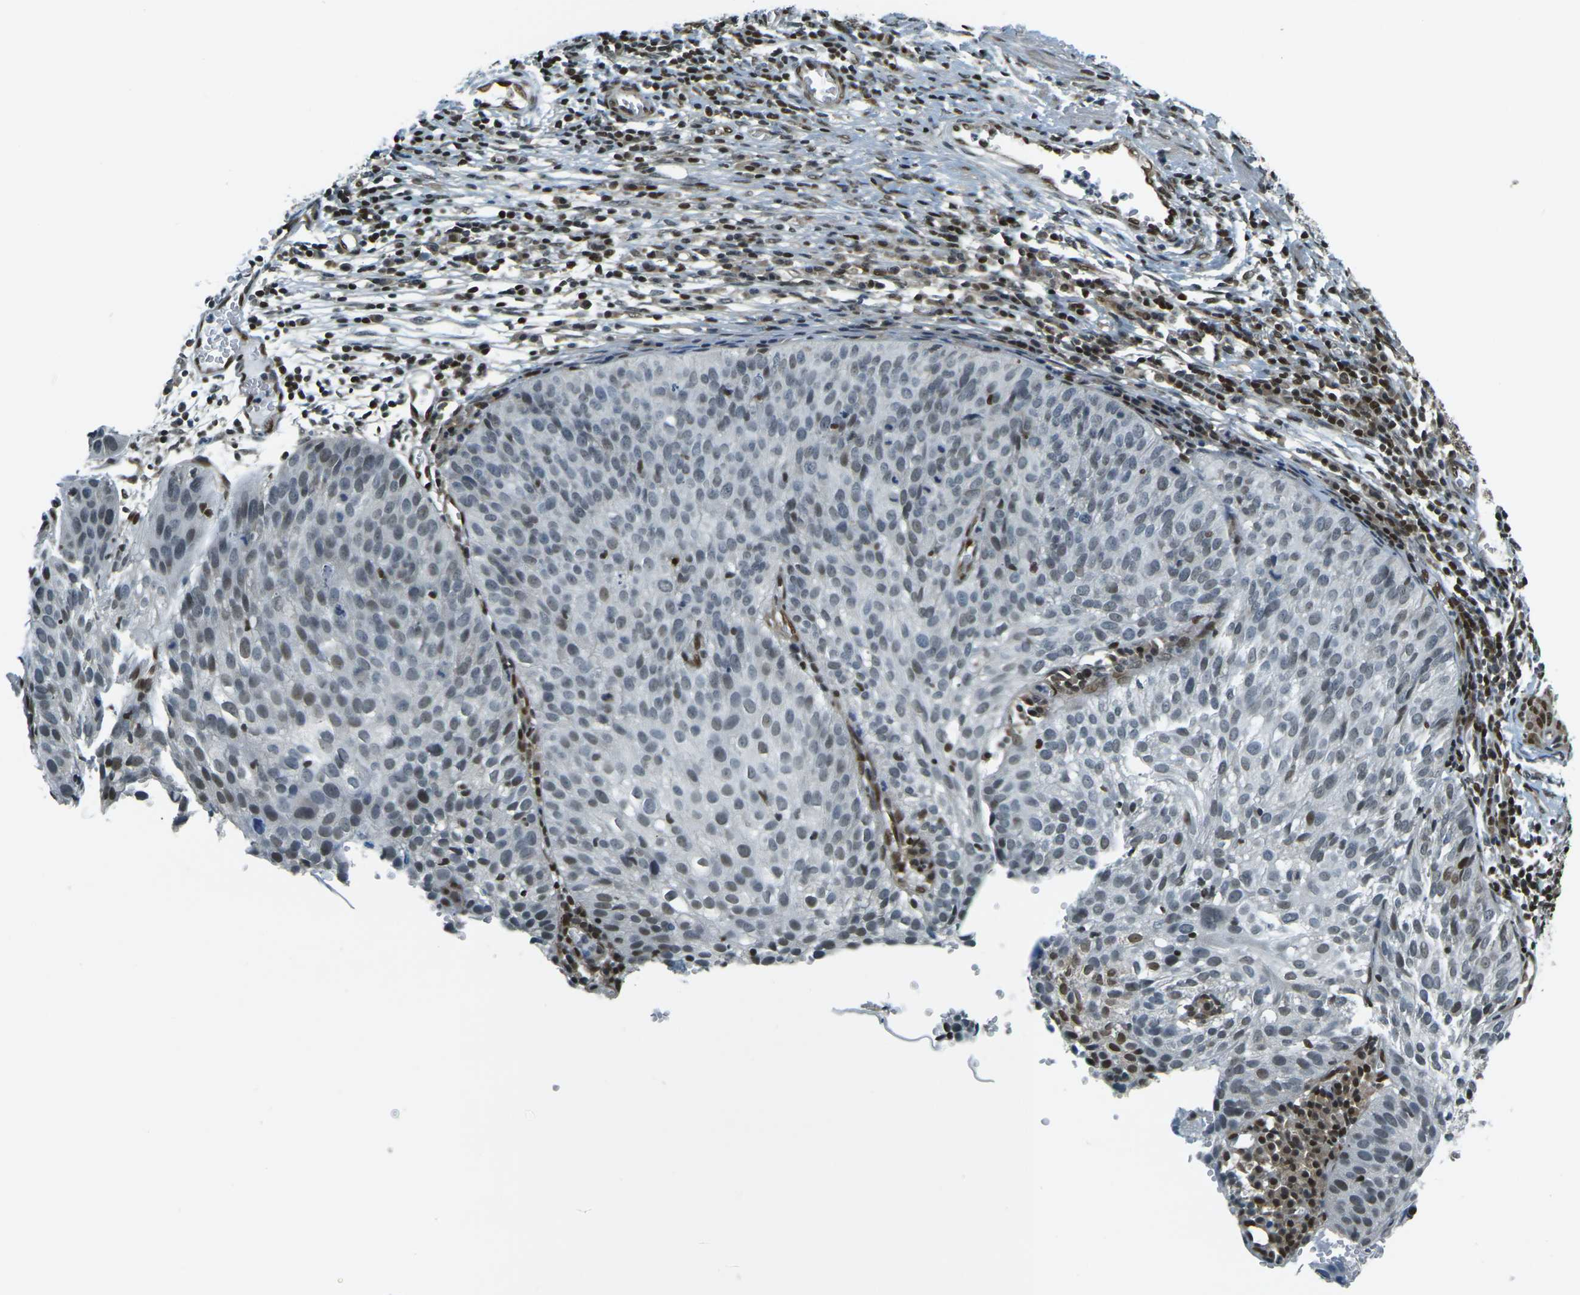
{"staining": {"intensity": "moderate", "quantity": "25%-75%", "location": "nuclear"}, "tissue": "cervical cancer", "cell_type": "Tumor cells", "image_type": "cancer", "snomed": [{"axis": "morphology", "description": "Squamous cell carcinoma, NOS"}, {"axis": "topography", "description": "Cervix"}], "caption": "Cervical cancer (squamous cell carcinoma) tissue displays moderate nuclear expression in approximately 25%-75% of tumor cells", "gene": "NHEJ1", "patient": {"sex": "female", "age": 38}}